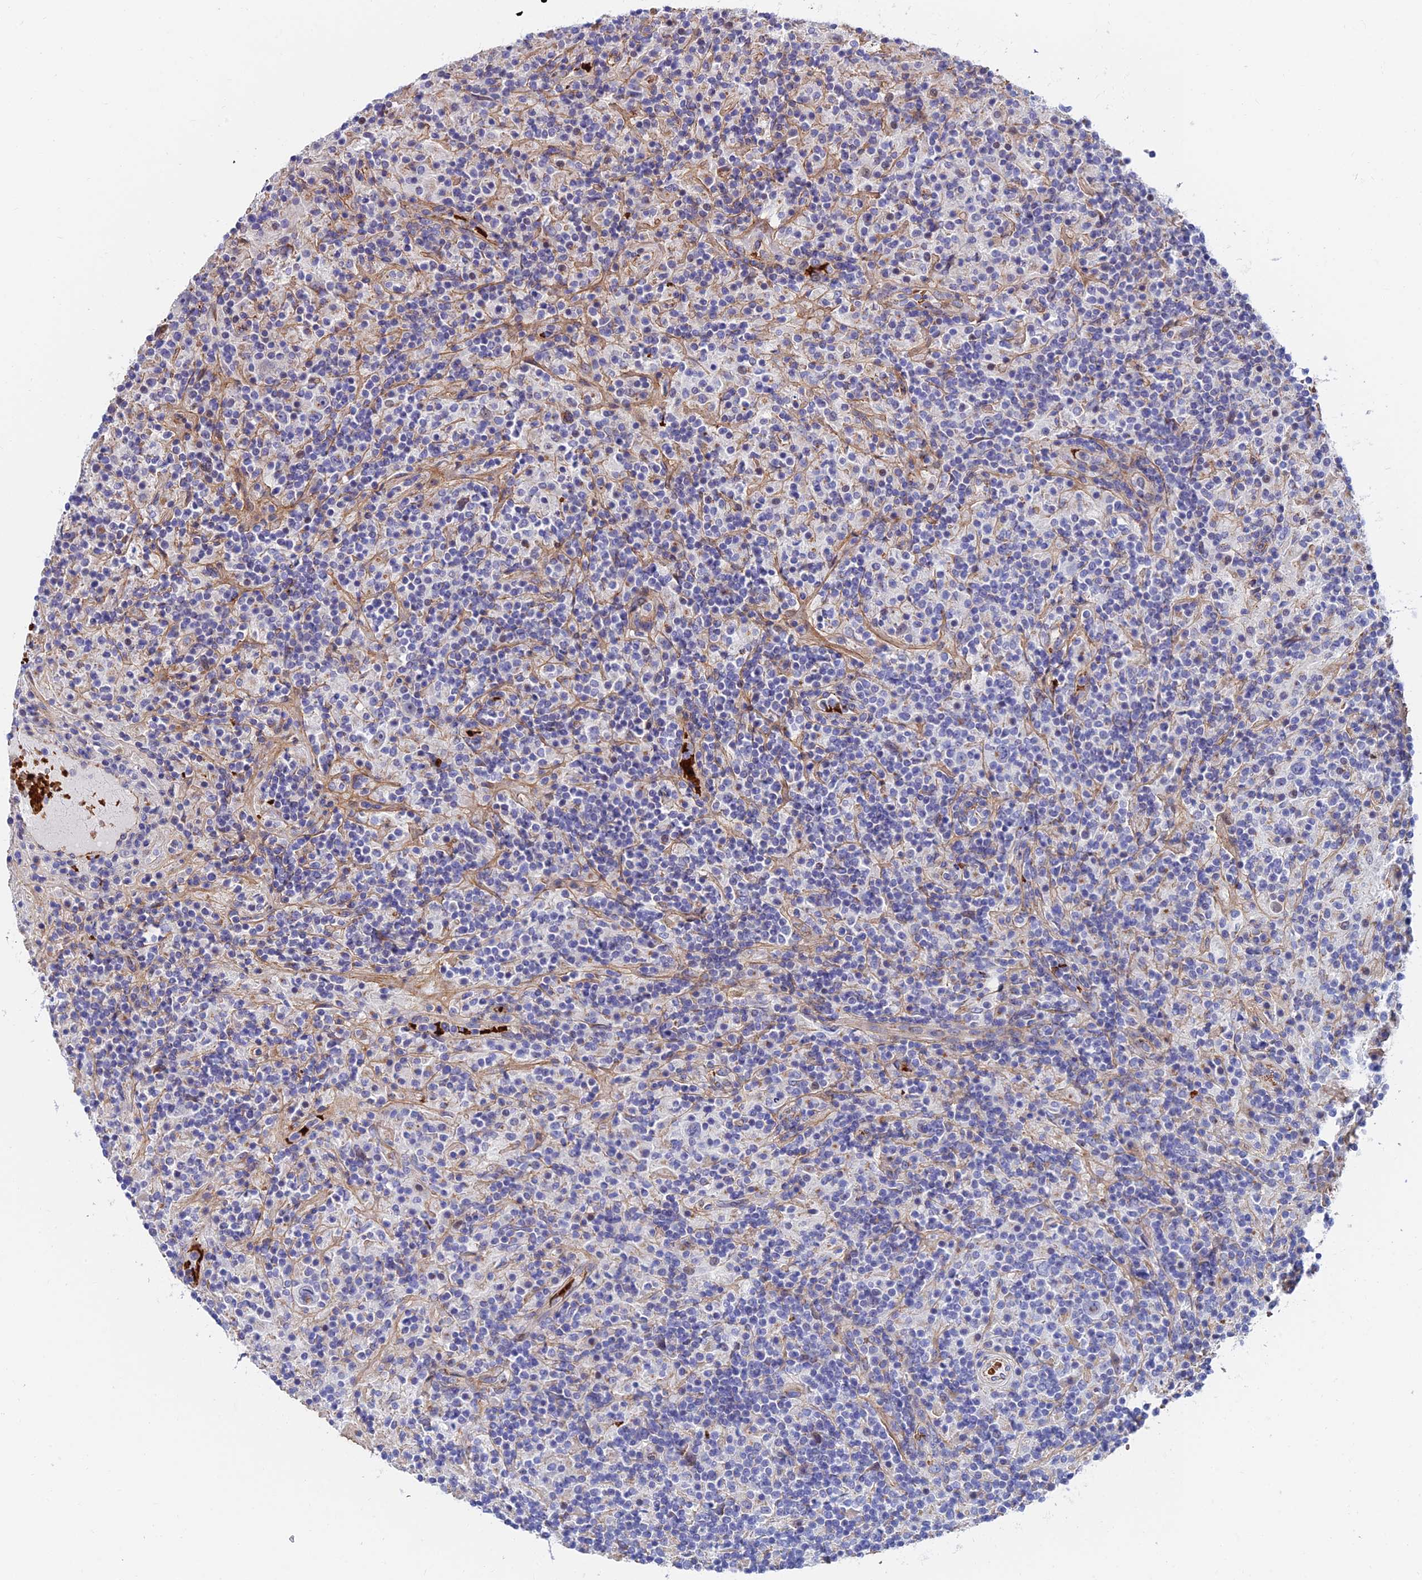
{"staining": {"intensity": "weak", "quantity": "25%-75%", "location": "cytoplasmic/membranous"}, "tissue": "lymphoma", "cell_type": "Tumor cells", "image_type": "cancer", "snomed": [{"axis": "morphology", "description": "Hodgkin's disease, NOS"}, {"axis": "topography", "description": "Lymph node"}], "caption": "Immunohistochemical staining of human Hodgkin's disease shows low levels of weak cytoplasmic/membranous protein positivity in about 25%-75% of tumor cells.", "gene": "ADGRF3", "patient": {"sex": "male", "age": 70}}